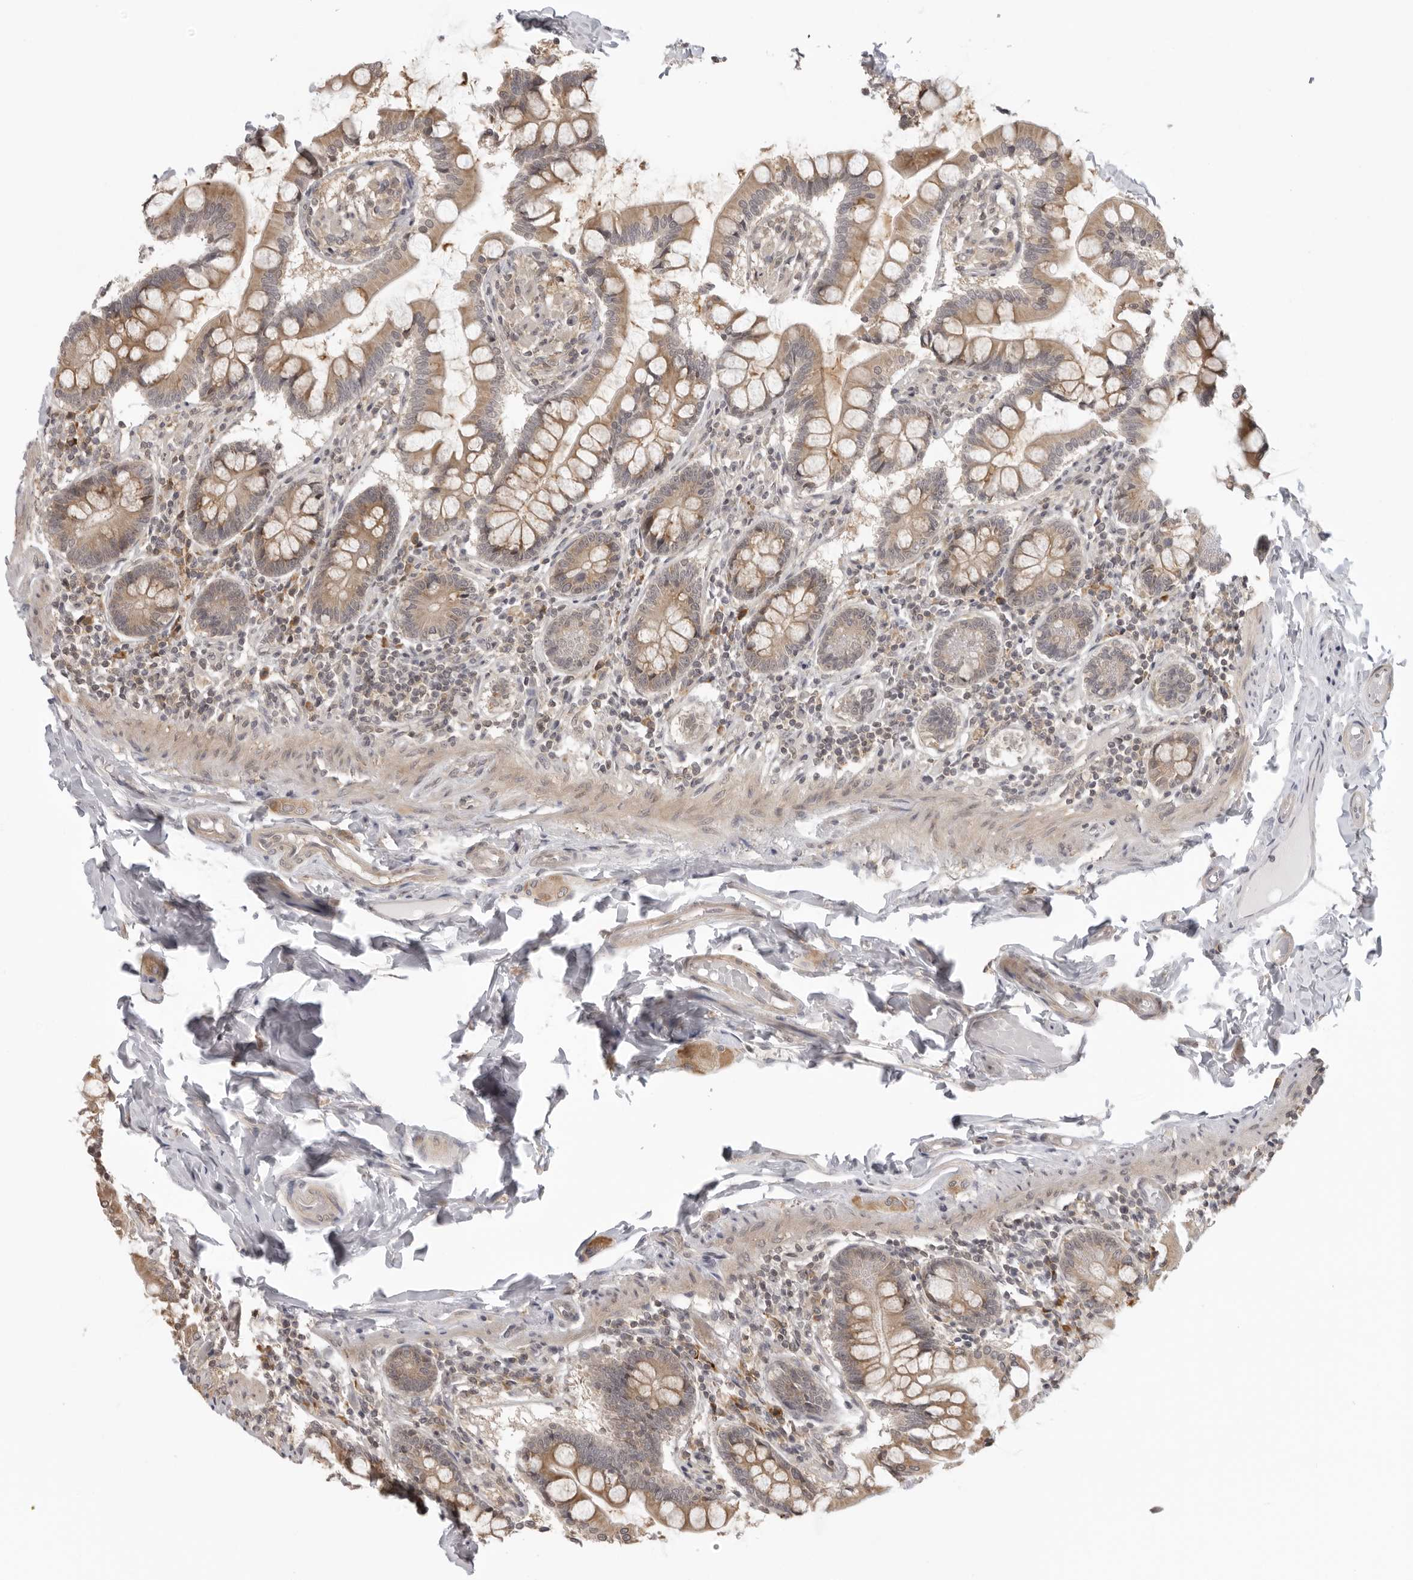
{"staining": {"intensity": "moderate", "quantity": ">75%", "location": "cytoplasmic/membranous"}, "tissue": "small intestine", "cell_type": "Glandular cells", "image_type": "normal", "snomed": [{"axis": "morphology", "description": "Normal tissue, NOS"}, {"axis": "topography", "description": "Small intestine"}], "caption": "Human small intestine stained for a protein (brown) demonstrates moderate cytoplasmic/membranous positive positivity in approximately >75% of glandular cells.", "gene": "PRRC2A", "patient": {"sex": "male", "age": 41}}